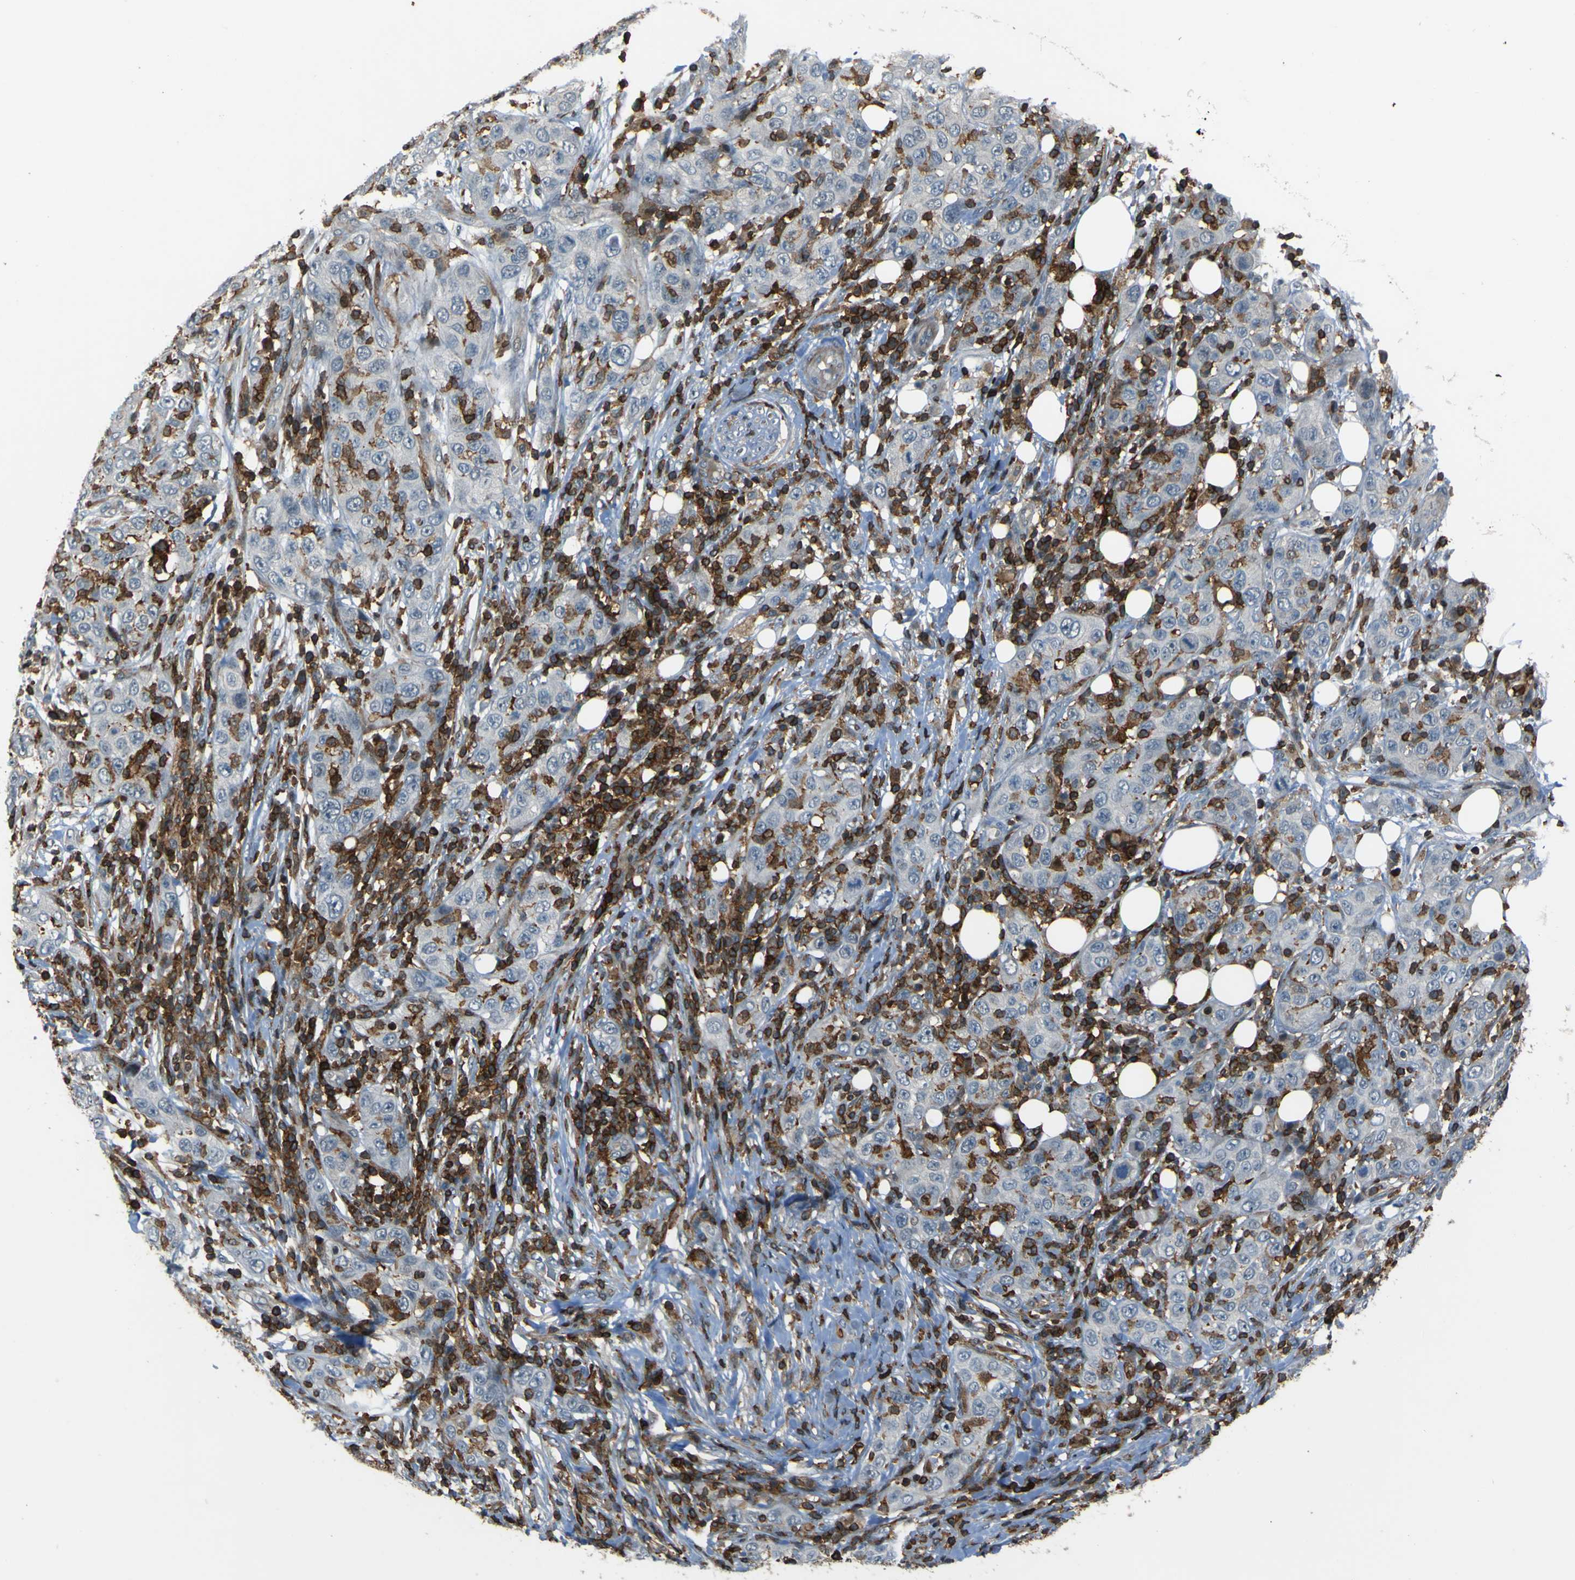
{"staining": {"intensity": "negative", "quantity": "none", "location": "none"}, "tissue": "skin cancer", "cell_type": "Tumor cells", "image_type": "cancer", "snomed": [{"axis": "morphology", "description": "Squamous cell carcinoma, NOS"}, {"axis": "topography", "description": "Skin"}], "caption": "This is an immunohistochemistry micrograph of human skin squamous cell carcinoma. There is no staining in tumor cells.", "gene": "PCDHB5", "patient": {"sex": "female", "age": 88}}